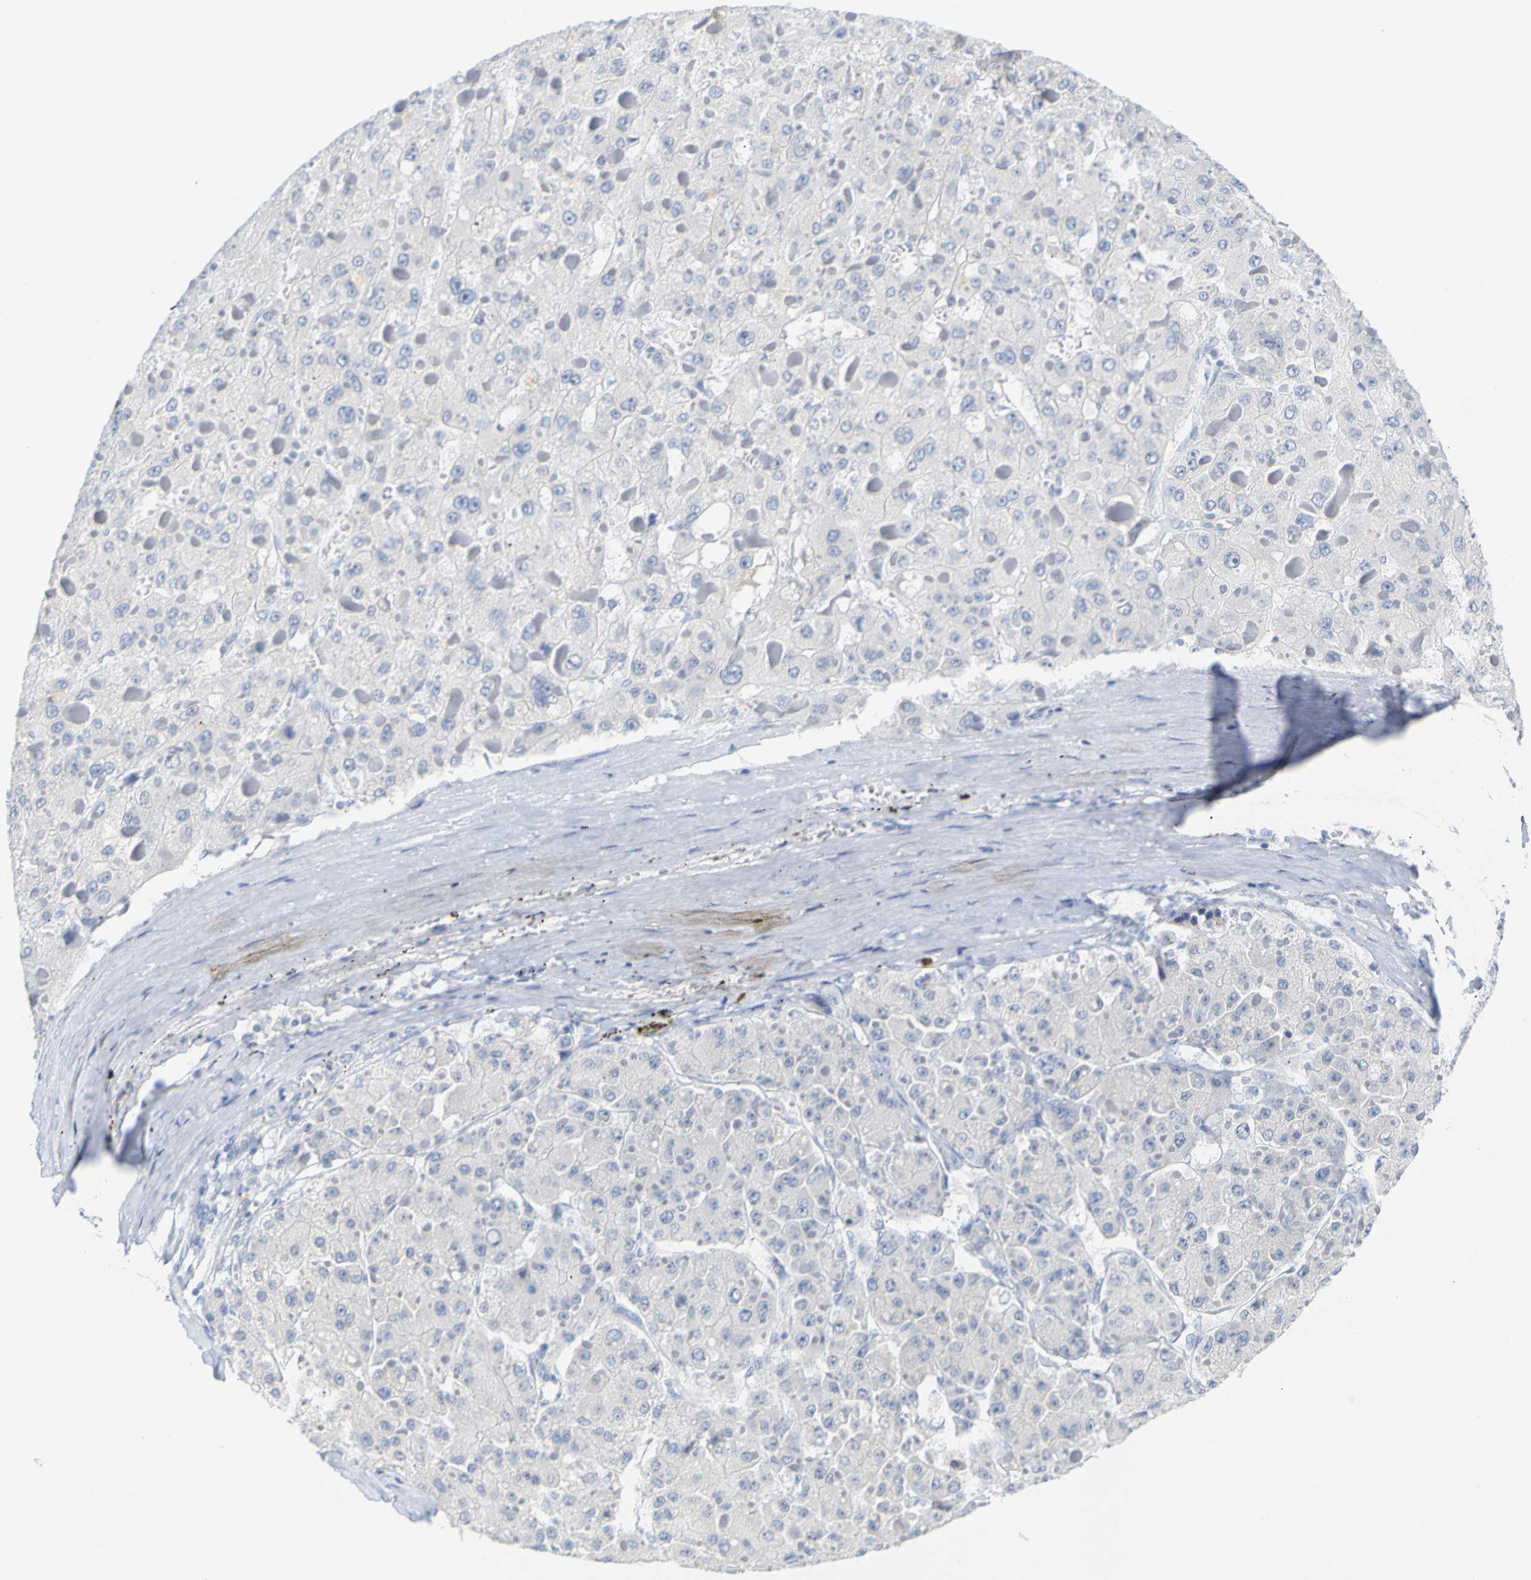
{"staining": {"intensity": "negative", "quantity": "none", "location": "none"}, "tissue": "liver cancer", "cell_type": "Tumor cells", "image_type": "cancer", "snomed": [{"axis": "morphology", "description": "Carcinoma, Hepatocellular, NOS"}, {"axis": "topography", "description": "Liver"}], "caption": "IHC of human liver cancer (hepatocellular carcinoma) shows no staining in tumor cells.", "gene": "OPN1SW", "patient": {"sex": "female", "age": 73}}